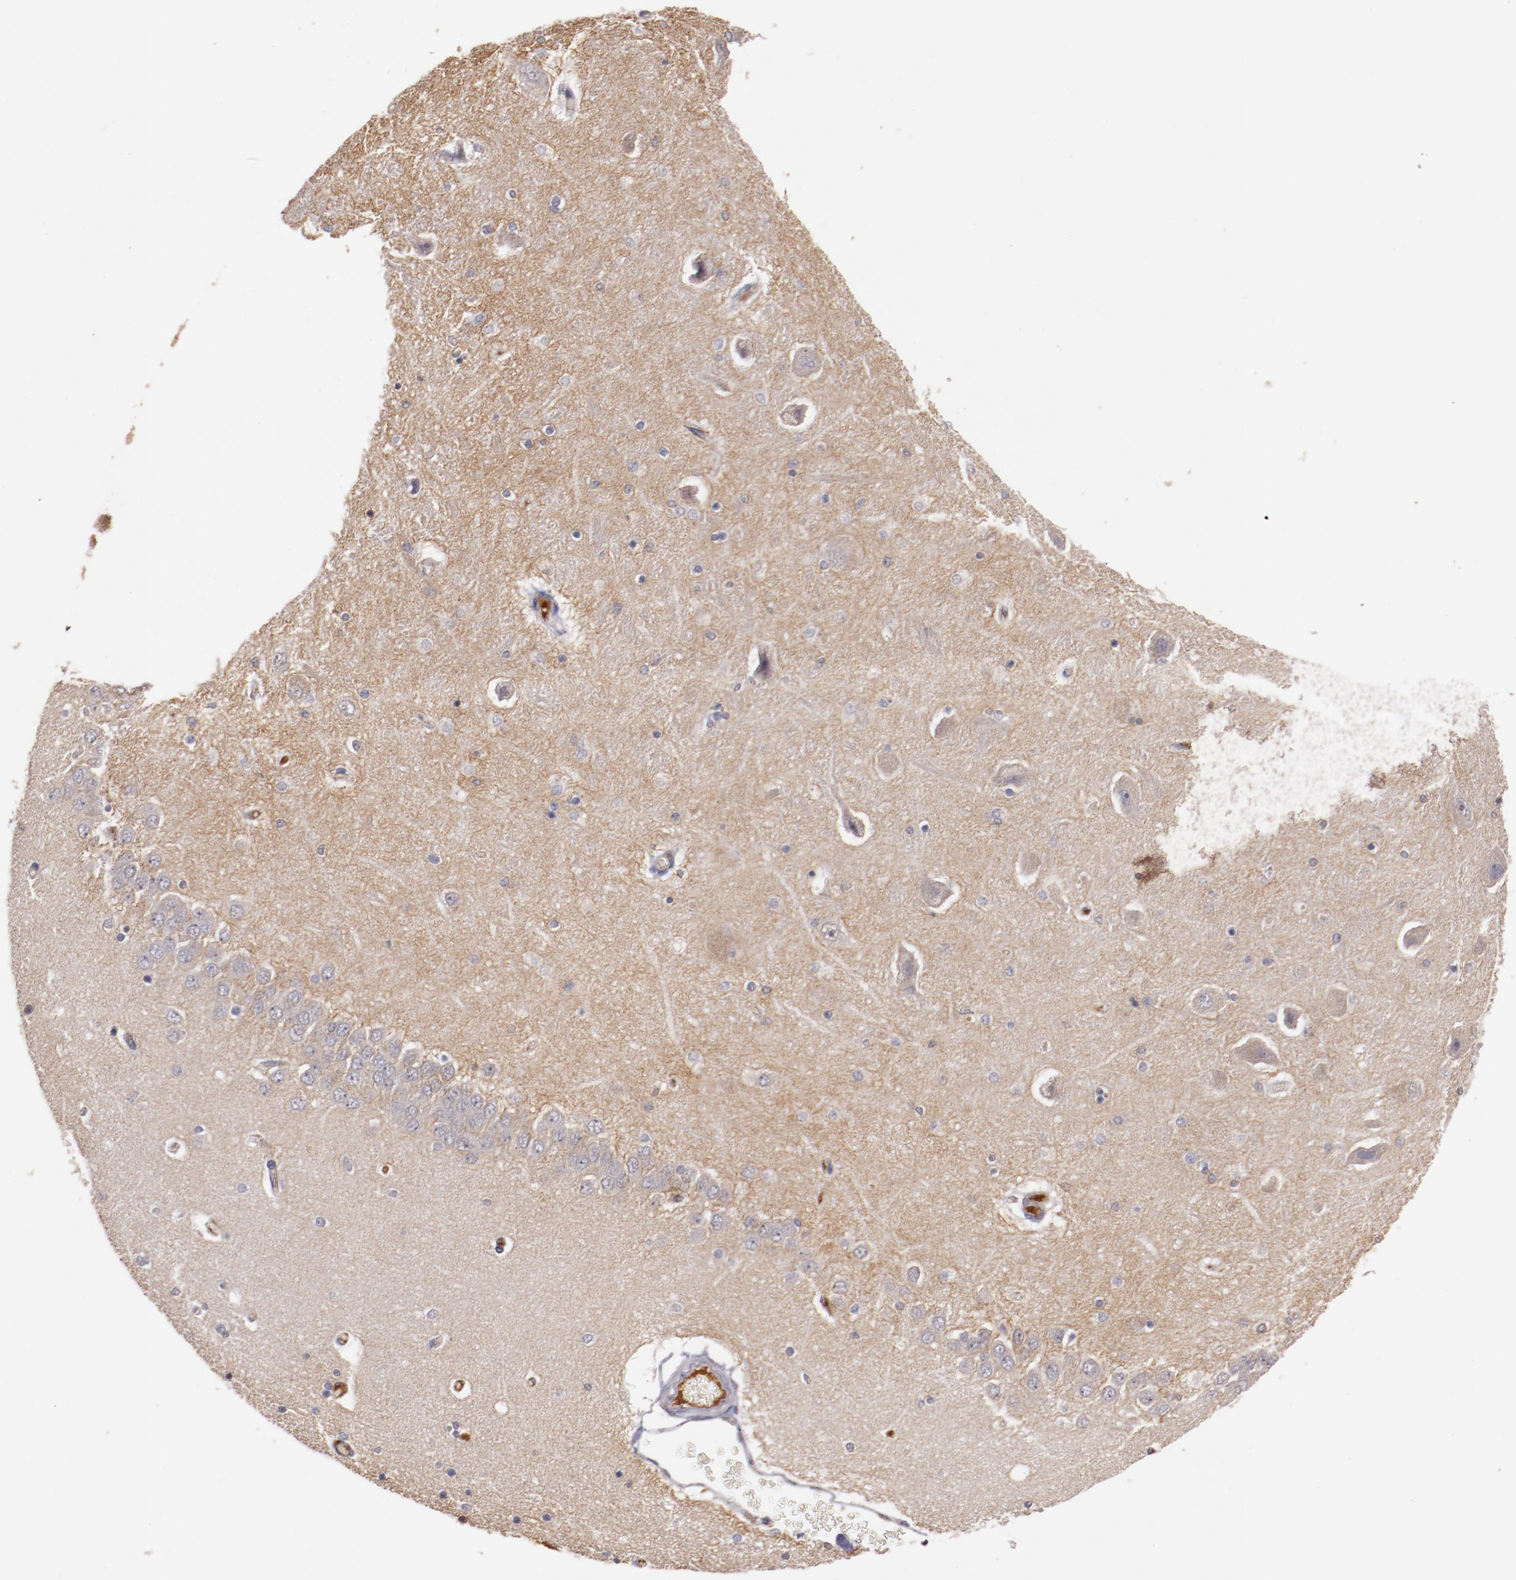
{"staining": {"intensity": "negative", "quantity": "none", "location": "none"}, "tissue": "hippocampus", "cell_type": "Glial cells", "image_type": "normal", "snomed": [{"axis": "morphology", "description": "Normal tissue, NOS"}, {"axis": "topography", "description": "Hippocampus"}], "caption": "Immunohistochemistry (IHC) of normal human hippocampus reveals no staining in glial cells. Brightfield microscopy of IHC stained with DAB (3,3'-diaminobenzidine) (brown) and hematoxylin (blue), captured at high magnification.", "gene": "MBL2", "patient": {"sex": "female", "age": 54}}